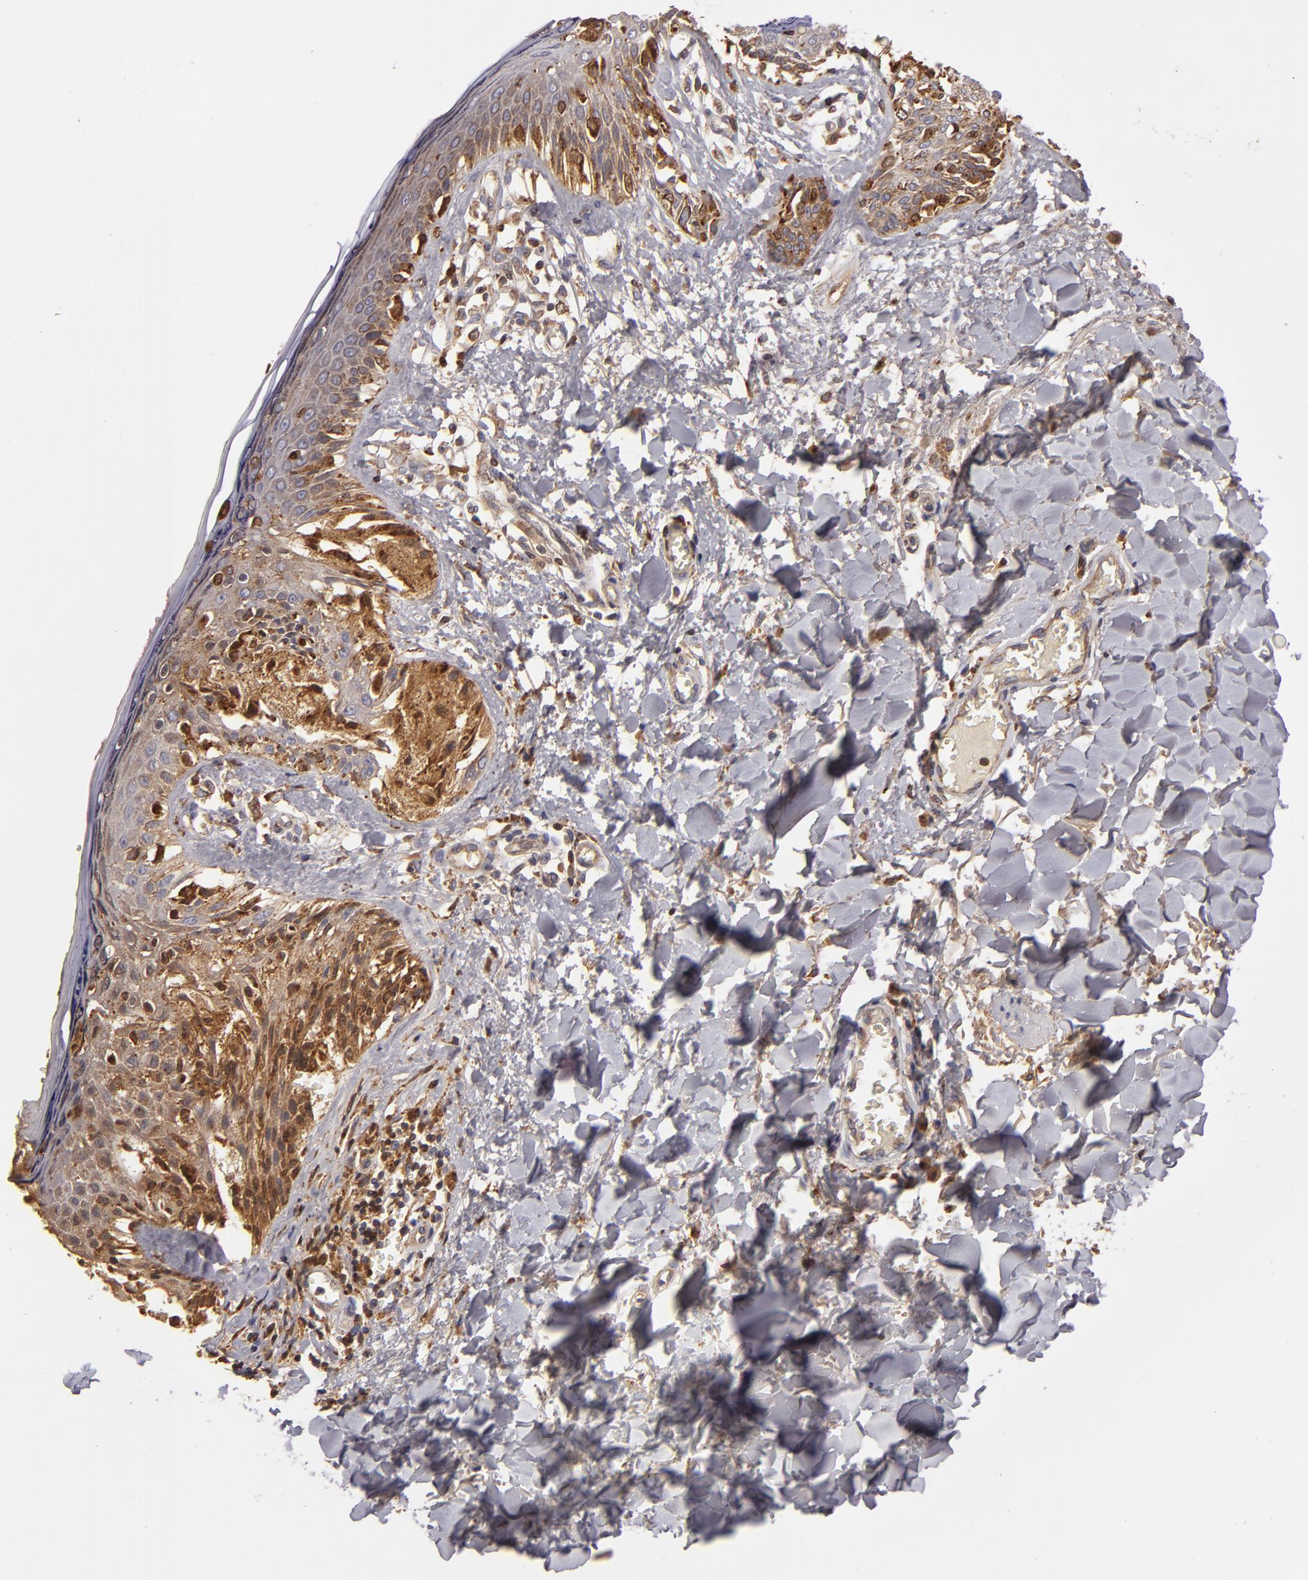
{"staining": {"intensity": "strong", "quantity": ">75%", "location": "cytoplasmic/membranous"}, "tissue": "melanoma", "cell_type": "Tumor cells", "image_type": "cancer", "snomed": [{"axis": "morphology", "description": "Malignant melanoma, NOS"}, {"axis": "topography", "description": "Skin"}], "caption": "Protein positivity by IHC exhibits strong cytoplasmic/membranous expression in approximately >75% of tumor cells in melanoma.", "gene": "CFB", "patient": {"sex": "female", "age": 82}}